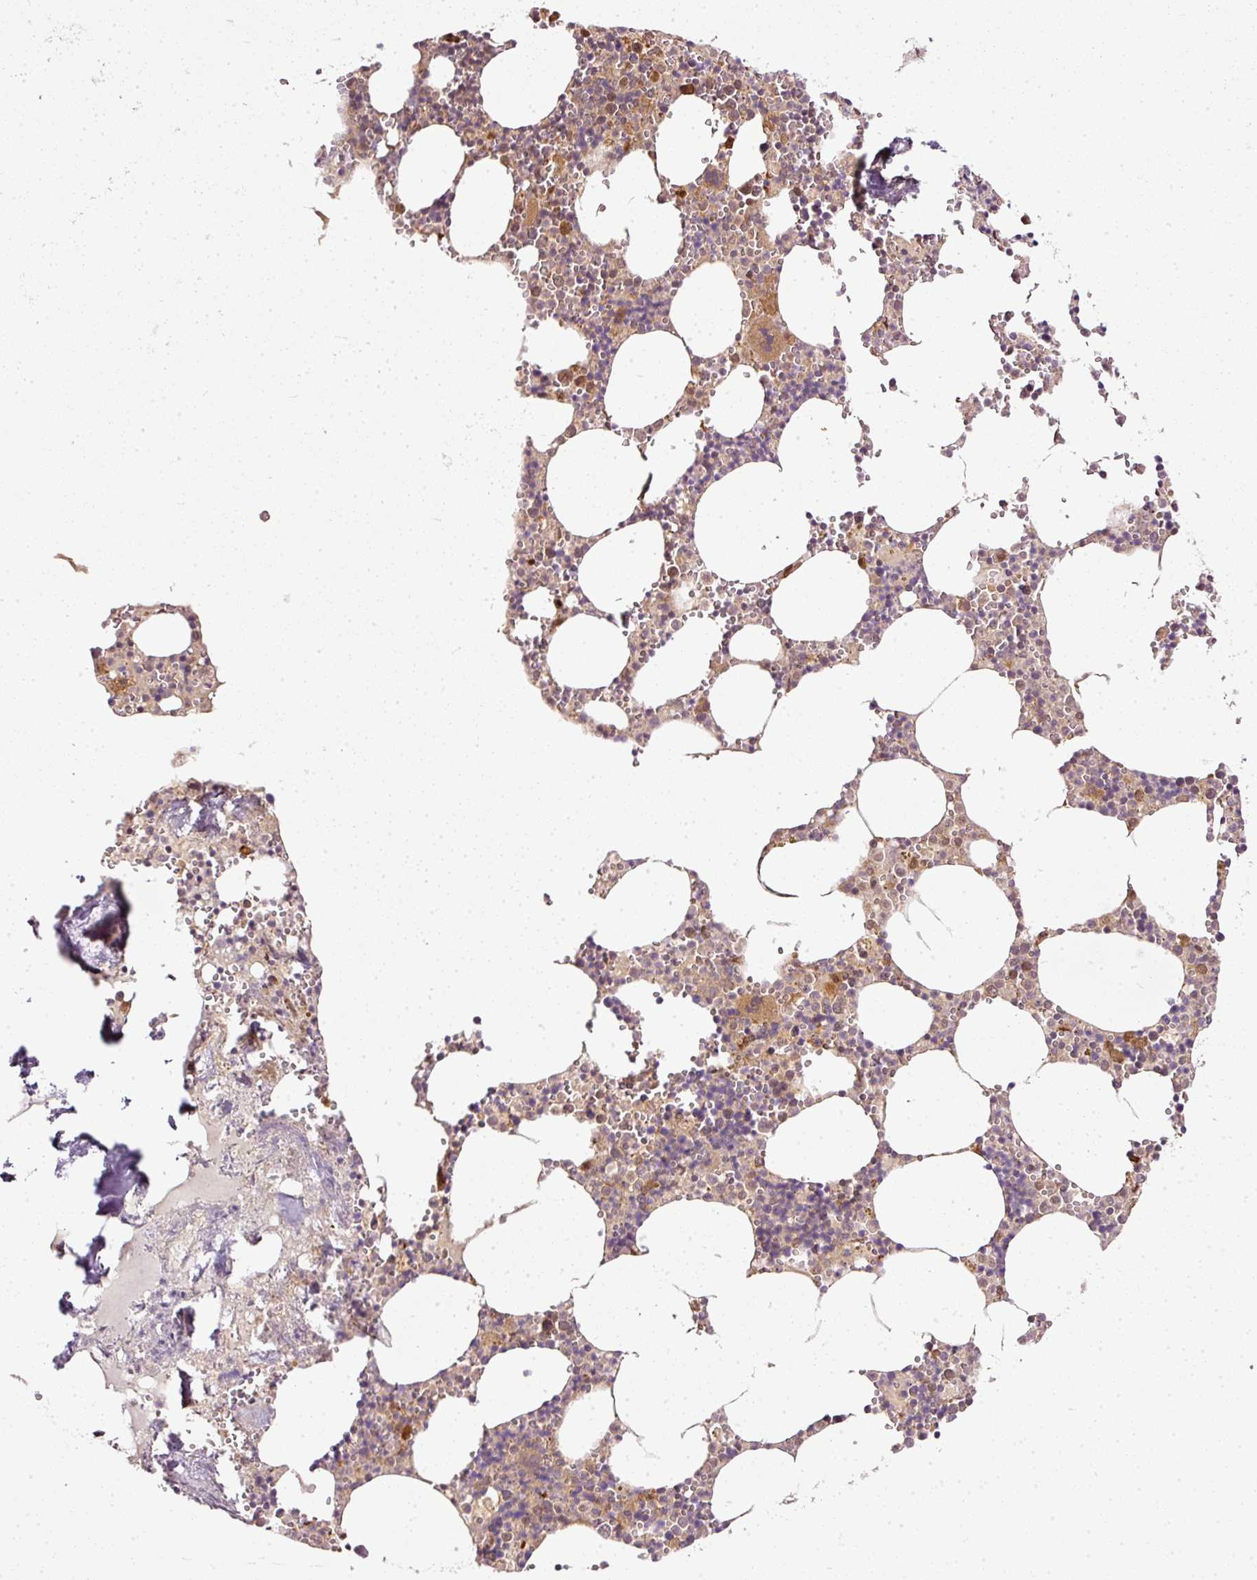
{"staining": {"intensity": "moderate", "quantity": "25%-75%", "location": "cytoplasmic/membranous"}, "tissue": "bone marrow", "cell_type": "Hematopoietic cells", "image_type": "normal", "snomed": [{"axis": "morphology", "description": "Normal tissue, NOS"}, {"axis": "topography", "description": "Bone marrow"}], "caption": "Hematopoietic cells display moderate cytoplasmic/membranous expression in approximately 25%-75% of cells in benign bone marrow. The staining was performed using DAB (3,3'-diaminobenzidine) to visualize the protein expression in brown, while the nuclei were stained in blue with hematoxylin (Magnification: 20x).", "gene": "MIF4GD", "patient": {"sex": "male", "age": 54}}